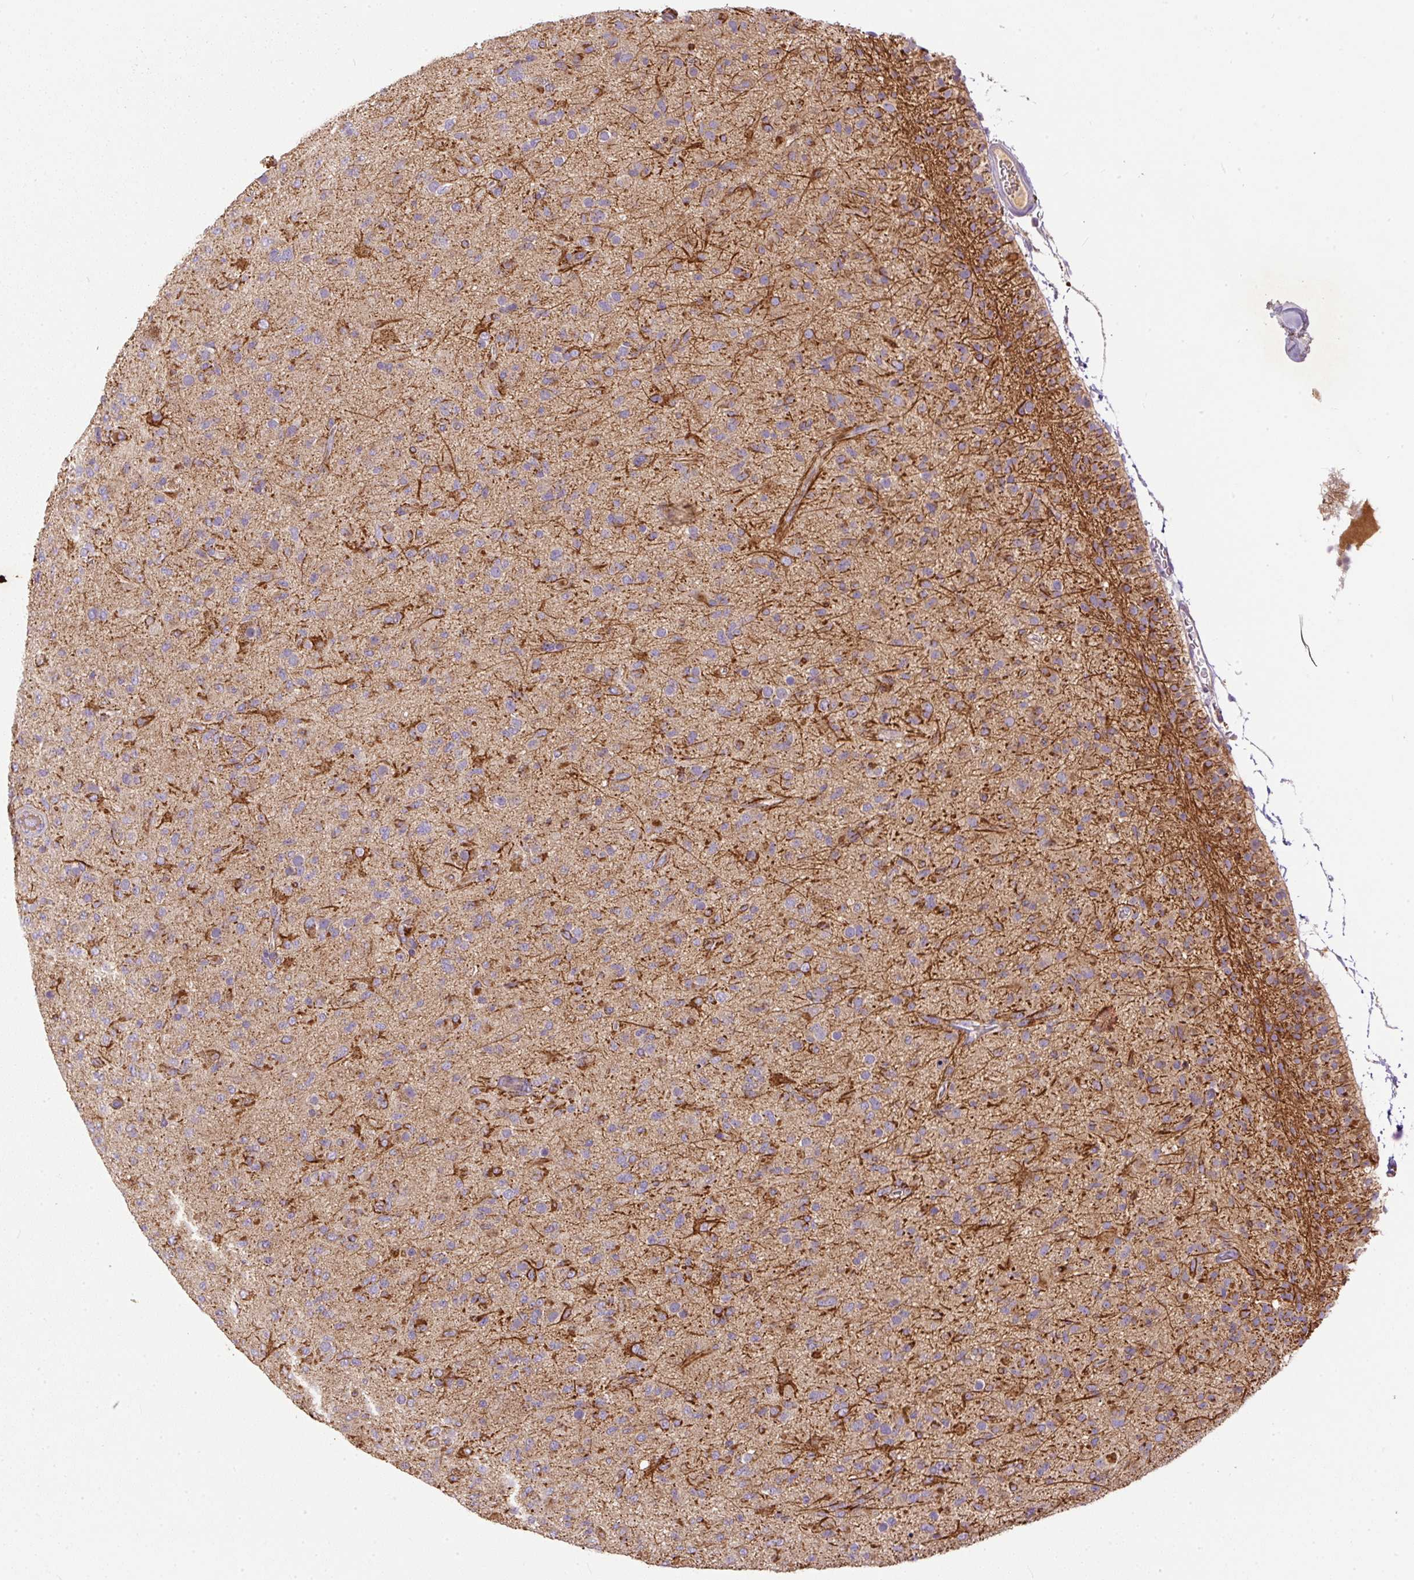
{"staining": {"intensity": "moderate", "quantity": "<25%", "location": "cytoplasmic/membranous"}, "tissue": "glioma", "cell_type": "Tumor cells", "image_type": "cancer", "snomed": [{"axis": "morphology", "description": "Glioma, malignant, Low grade"}, {"axis": "topography", "description": "Brain"}], "caption": "A high-resolution micrograph shows immunohistochemistry staining of malignant glioma (low-grade), which exhibits moderate cytoplasmic/membranous positivity in about <25% of tumor cells.", "gene": "DAPK1", "patient": {"sex": "male", "age": 65}}